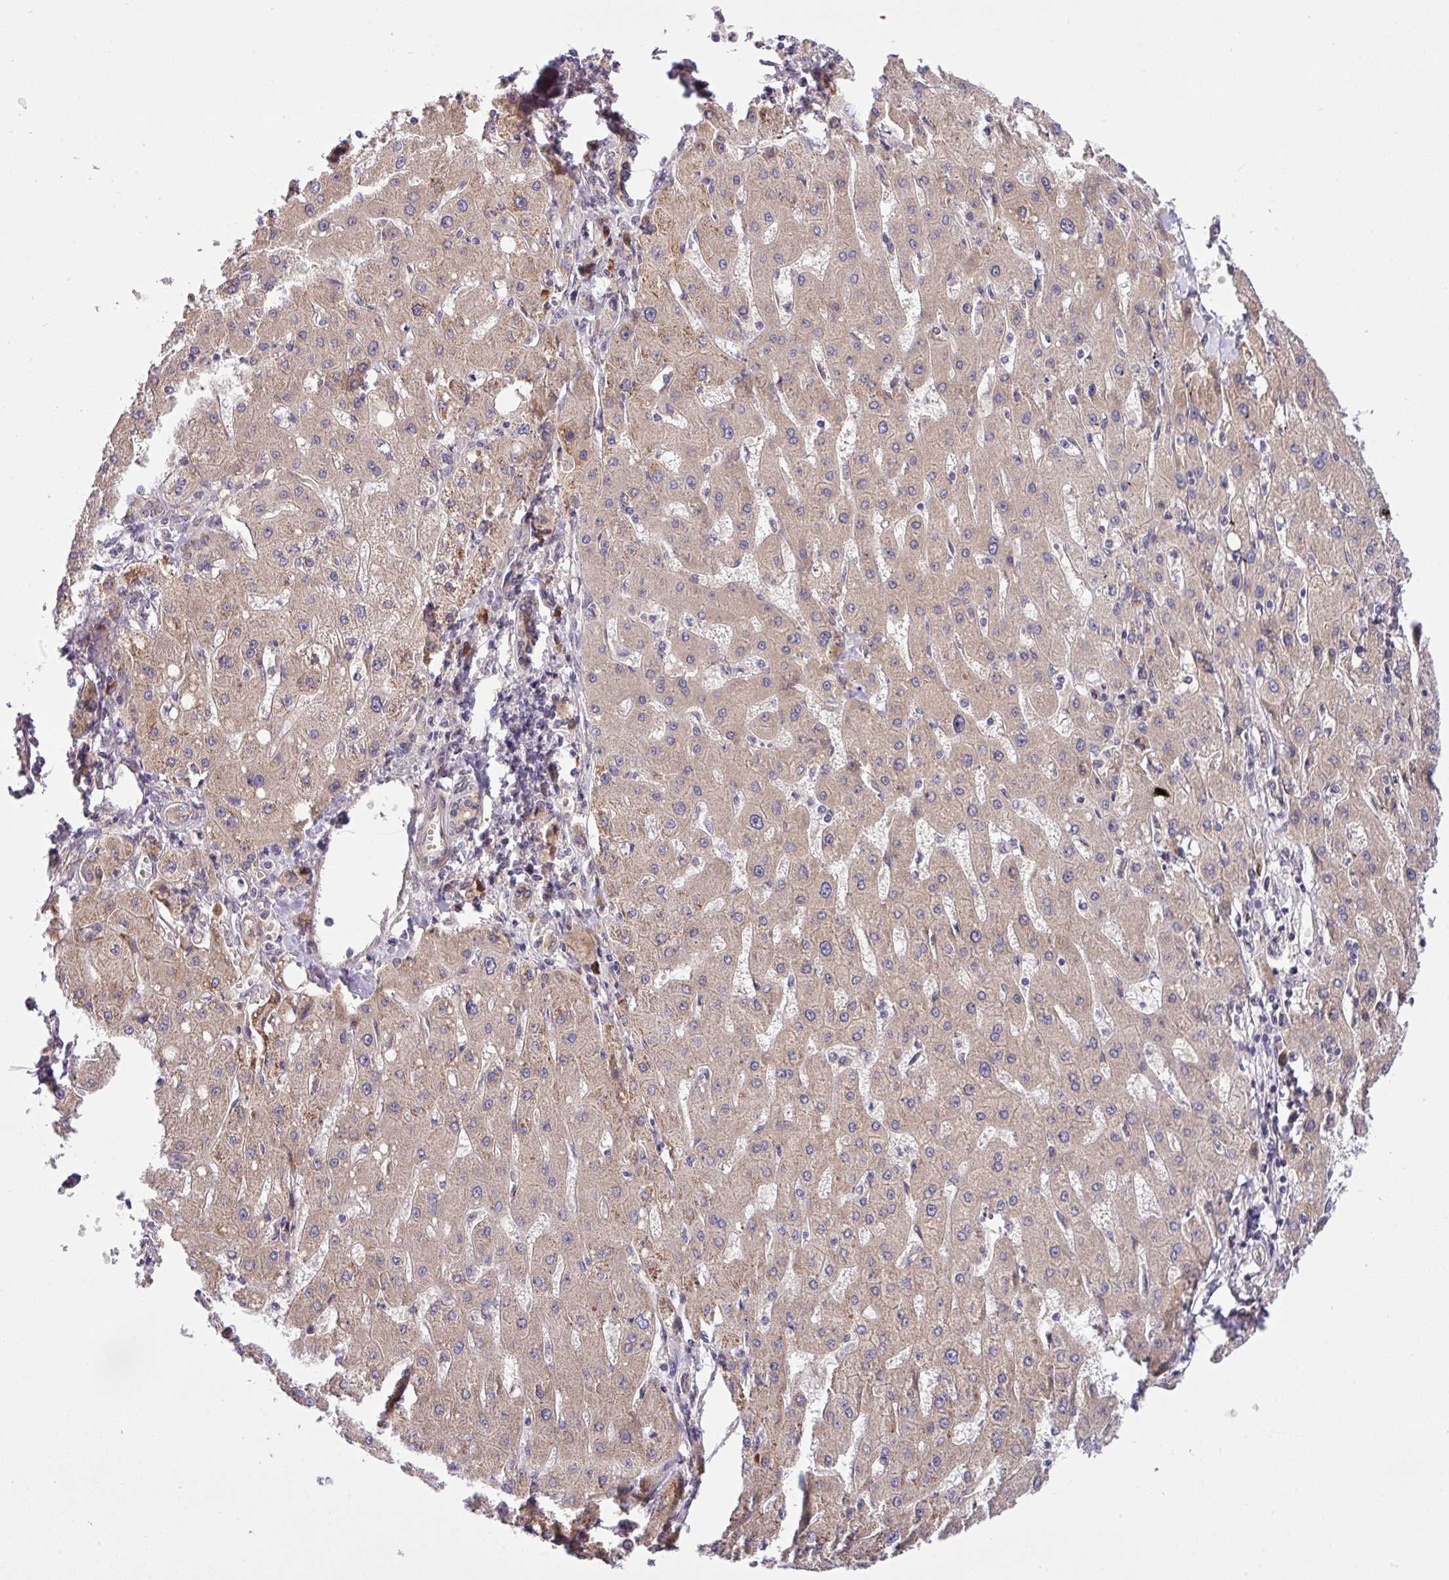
{"staining": {"intensity": "weak", "quantity": ">75%", "location": "cytoplasmic/membranous"}, "tissue": "liver cancer", "cell_type": "Tumor cells", "image_type": "cancer", "snomed": [{"axis": "morphology", "description": "Carcinoma, Hepatocellular, NOS"}, {"axis": "topography", "description": "Liver"}], "caption": "There is low levels of weak cytoplasmic/membranous expression in tumor cells of liver cancer (hepatocellular carcinoma), as demonstrated by immunohistochemical staining (brown color).", "gene": "TM2D2", "patient": {"sex": "male", "age": 72}}